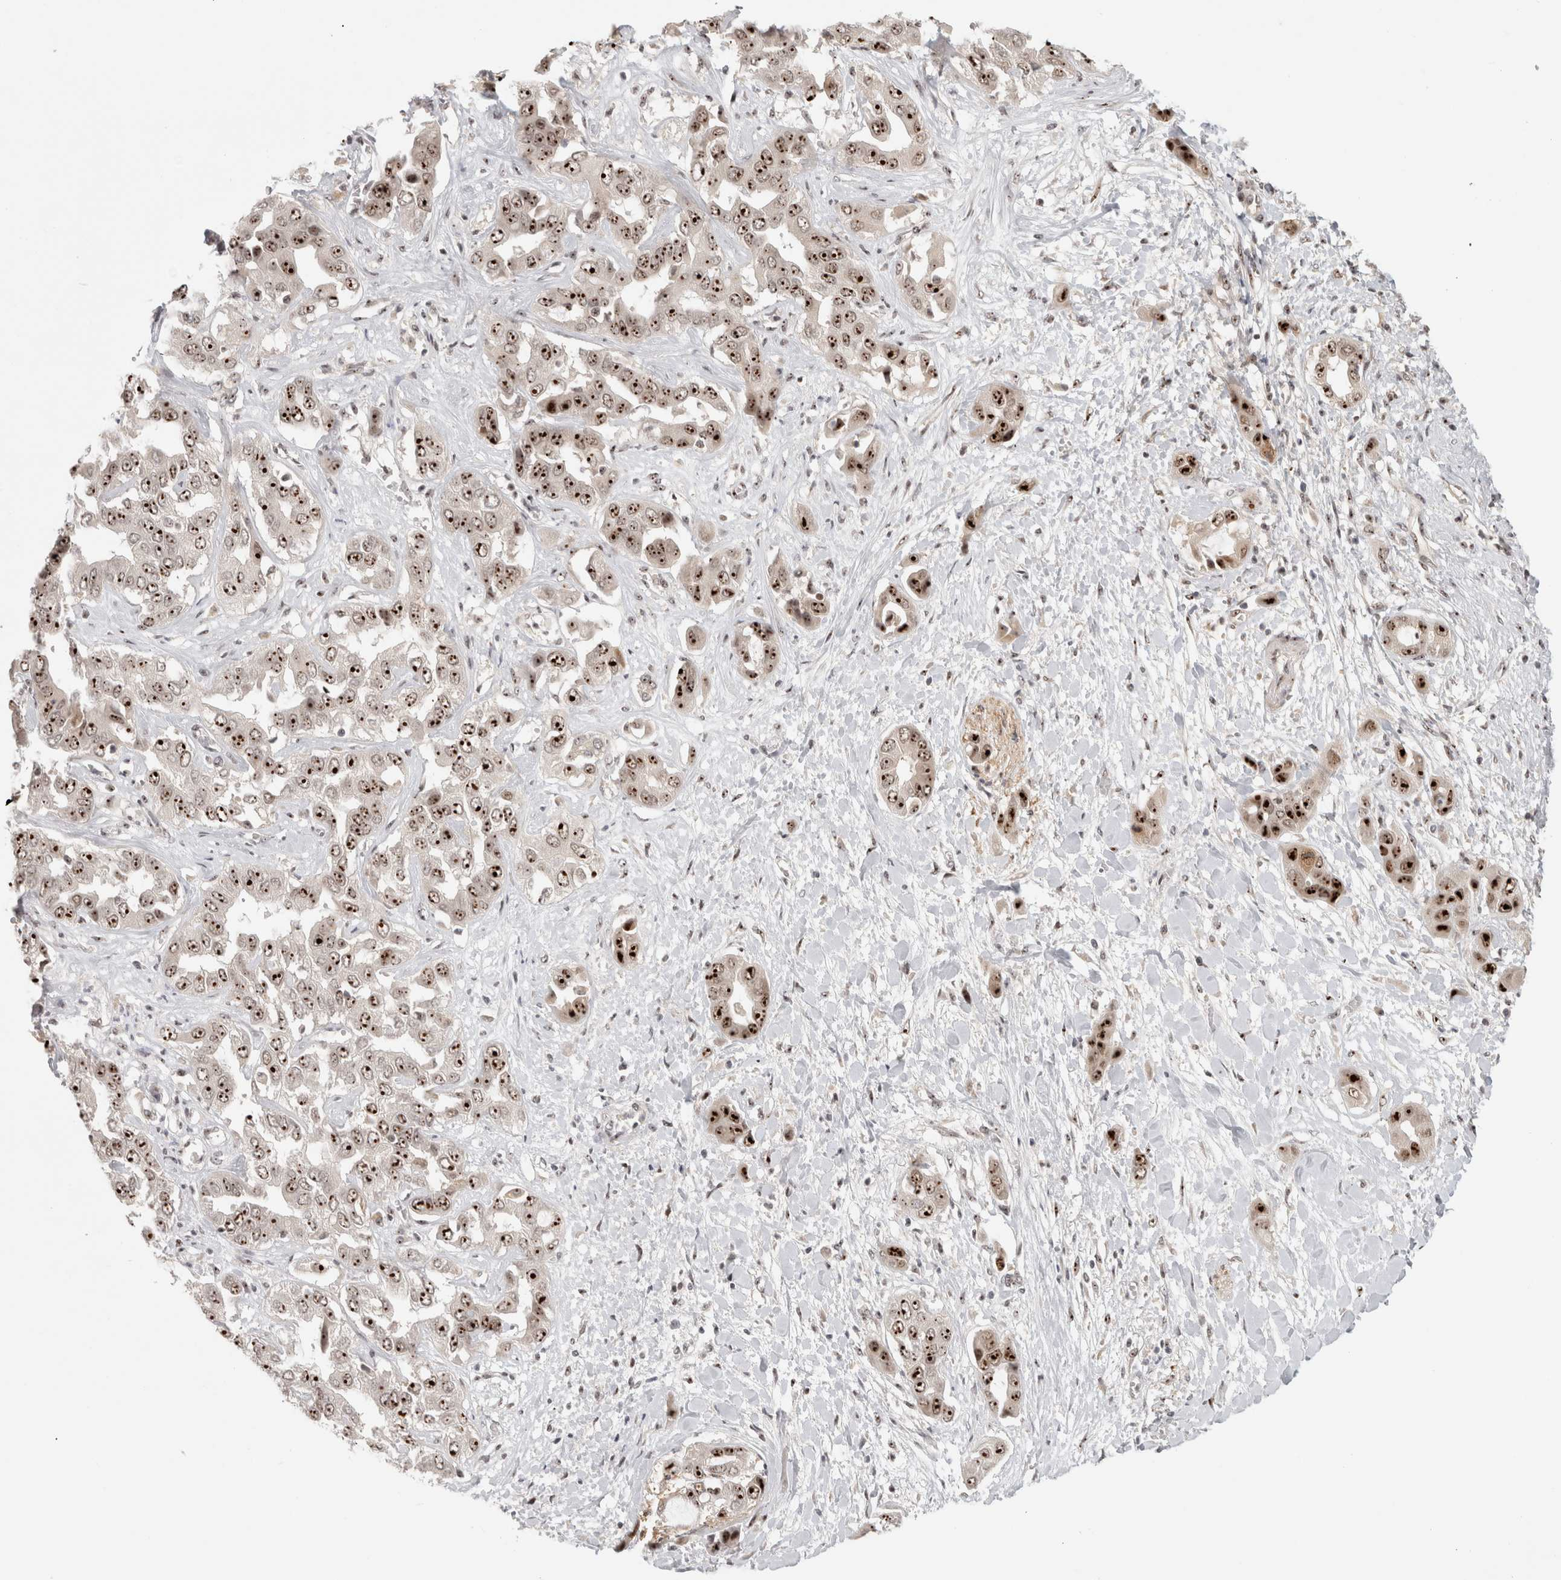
{"staining": {"intensity": "strong", "quantity": ">75%", "location": "nuclear"}, "tissue": "liver cancer", "cell_type": "Tumor cells", "image_type": "cancer", "snomed": [{"axis": "morphology", "description": "Cholangiocarcinoma"}, {"axis": "topography", "description": "Liver"}], "caption": "Liver cancer stained for a protein reveals strong nuclear positivity in tumor cells.", "gene": "EBNA1BP2", "patient": {"sex": "female", "age": 52}}